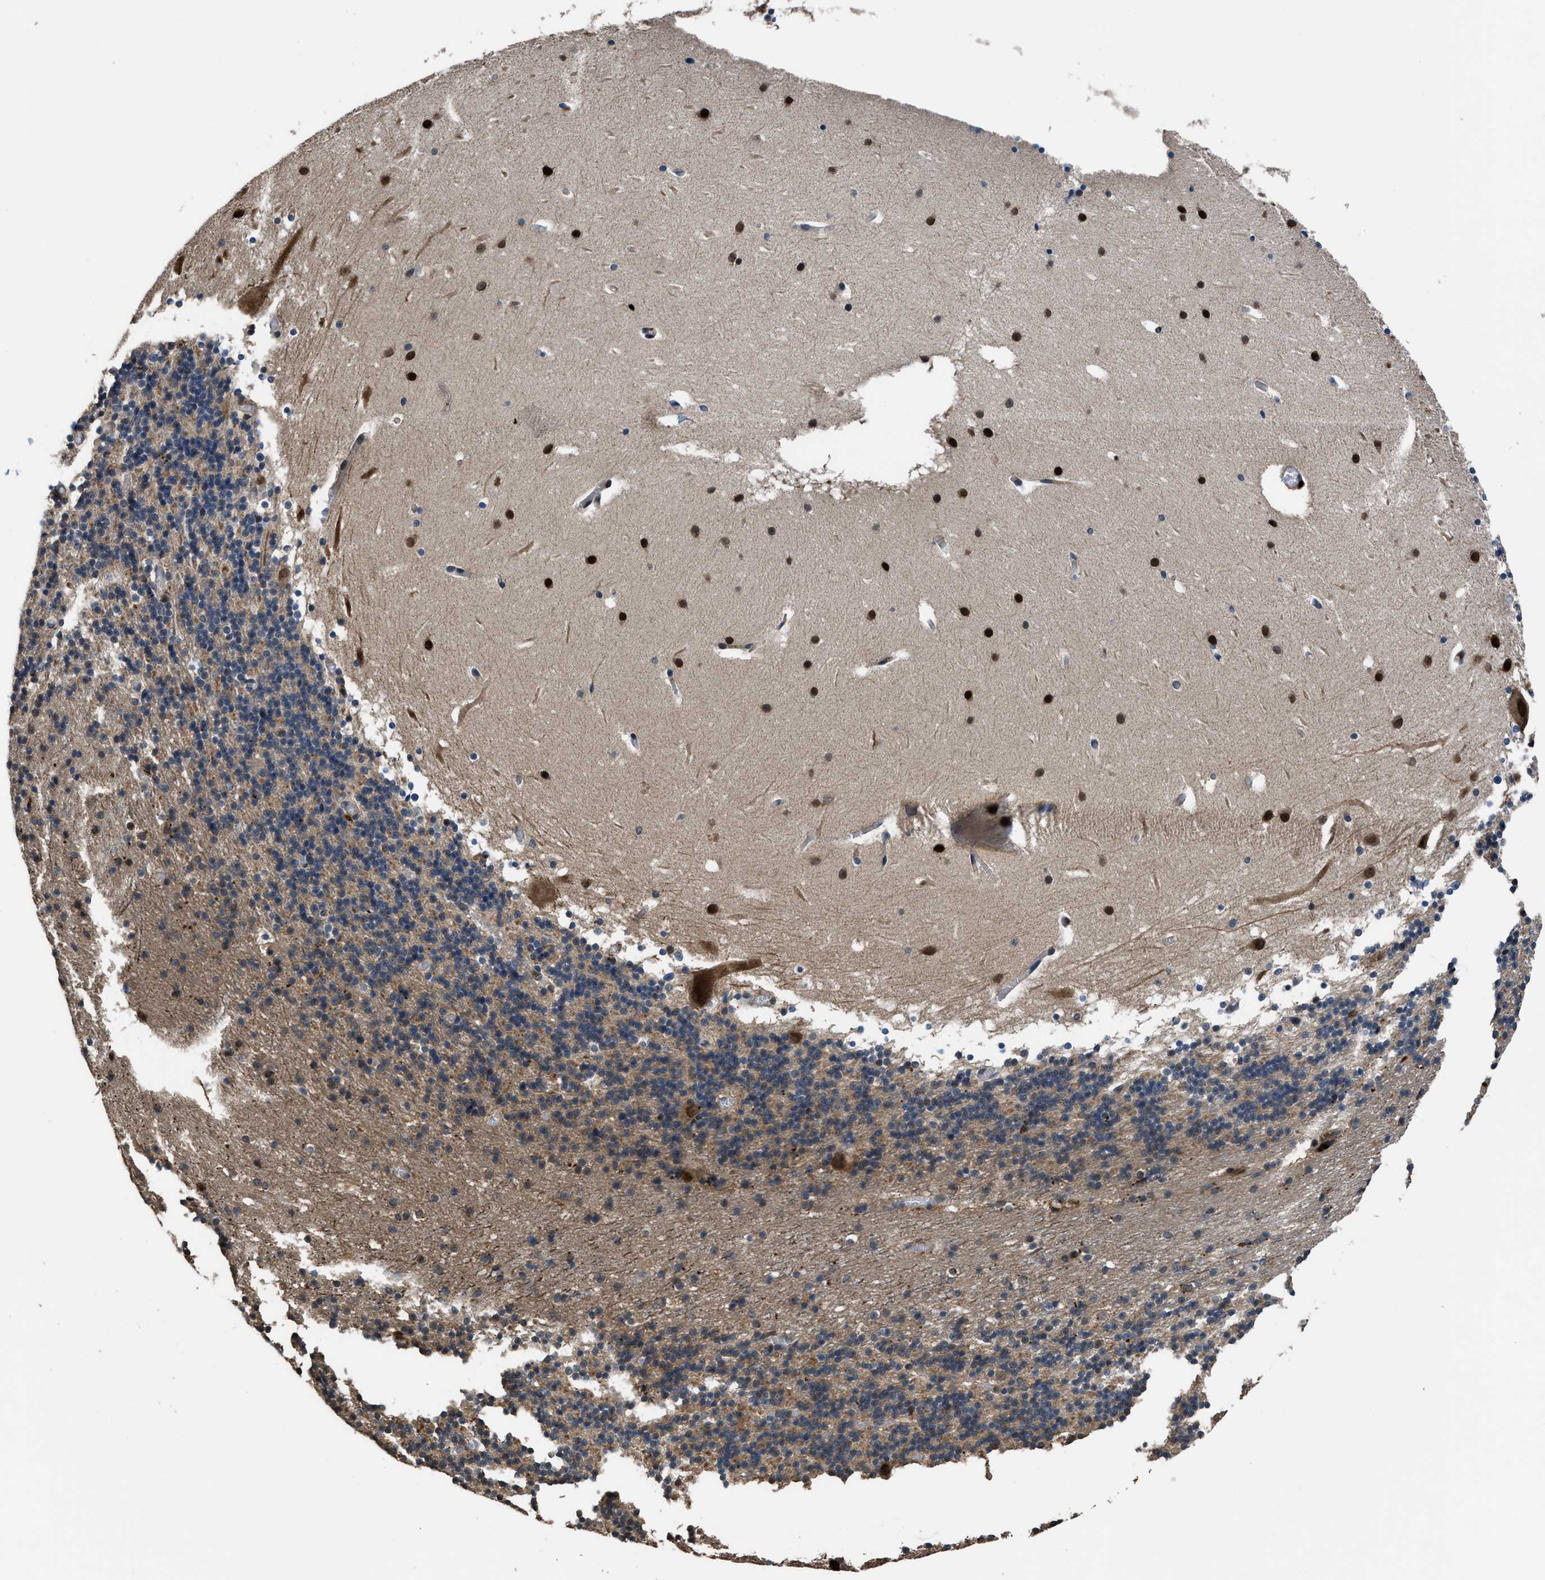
{"staining": {"intensity": "moderate", "quantity": "25%-75%", "location": "cytoplasmic/membranous,nuclear"}, "tissue": "cerebellum", "cell_type": "Cells in granular layer", "image_type": "normal", "snomed": [{"axis": "morphology", "description": "Normal tissue, NOS"}, {"axis": "topography", "description": "Cerebellum"}], "caption": "An IHC photomicrograph of benign tissue is shown. Protein staining in brown highlights moderate cytoplasmic/membranous,nuclear positivity in cerebellum within cells in granular layer.", "gene": "CTBS", "patient": {"sex": "male", "age": 45}}